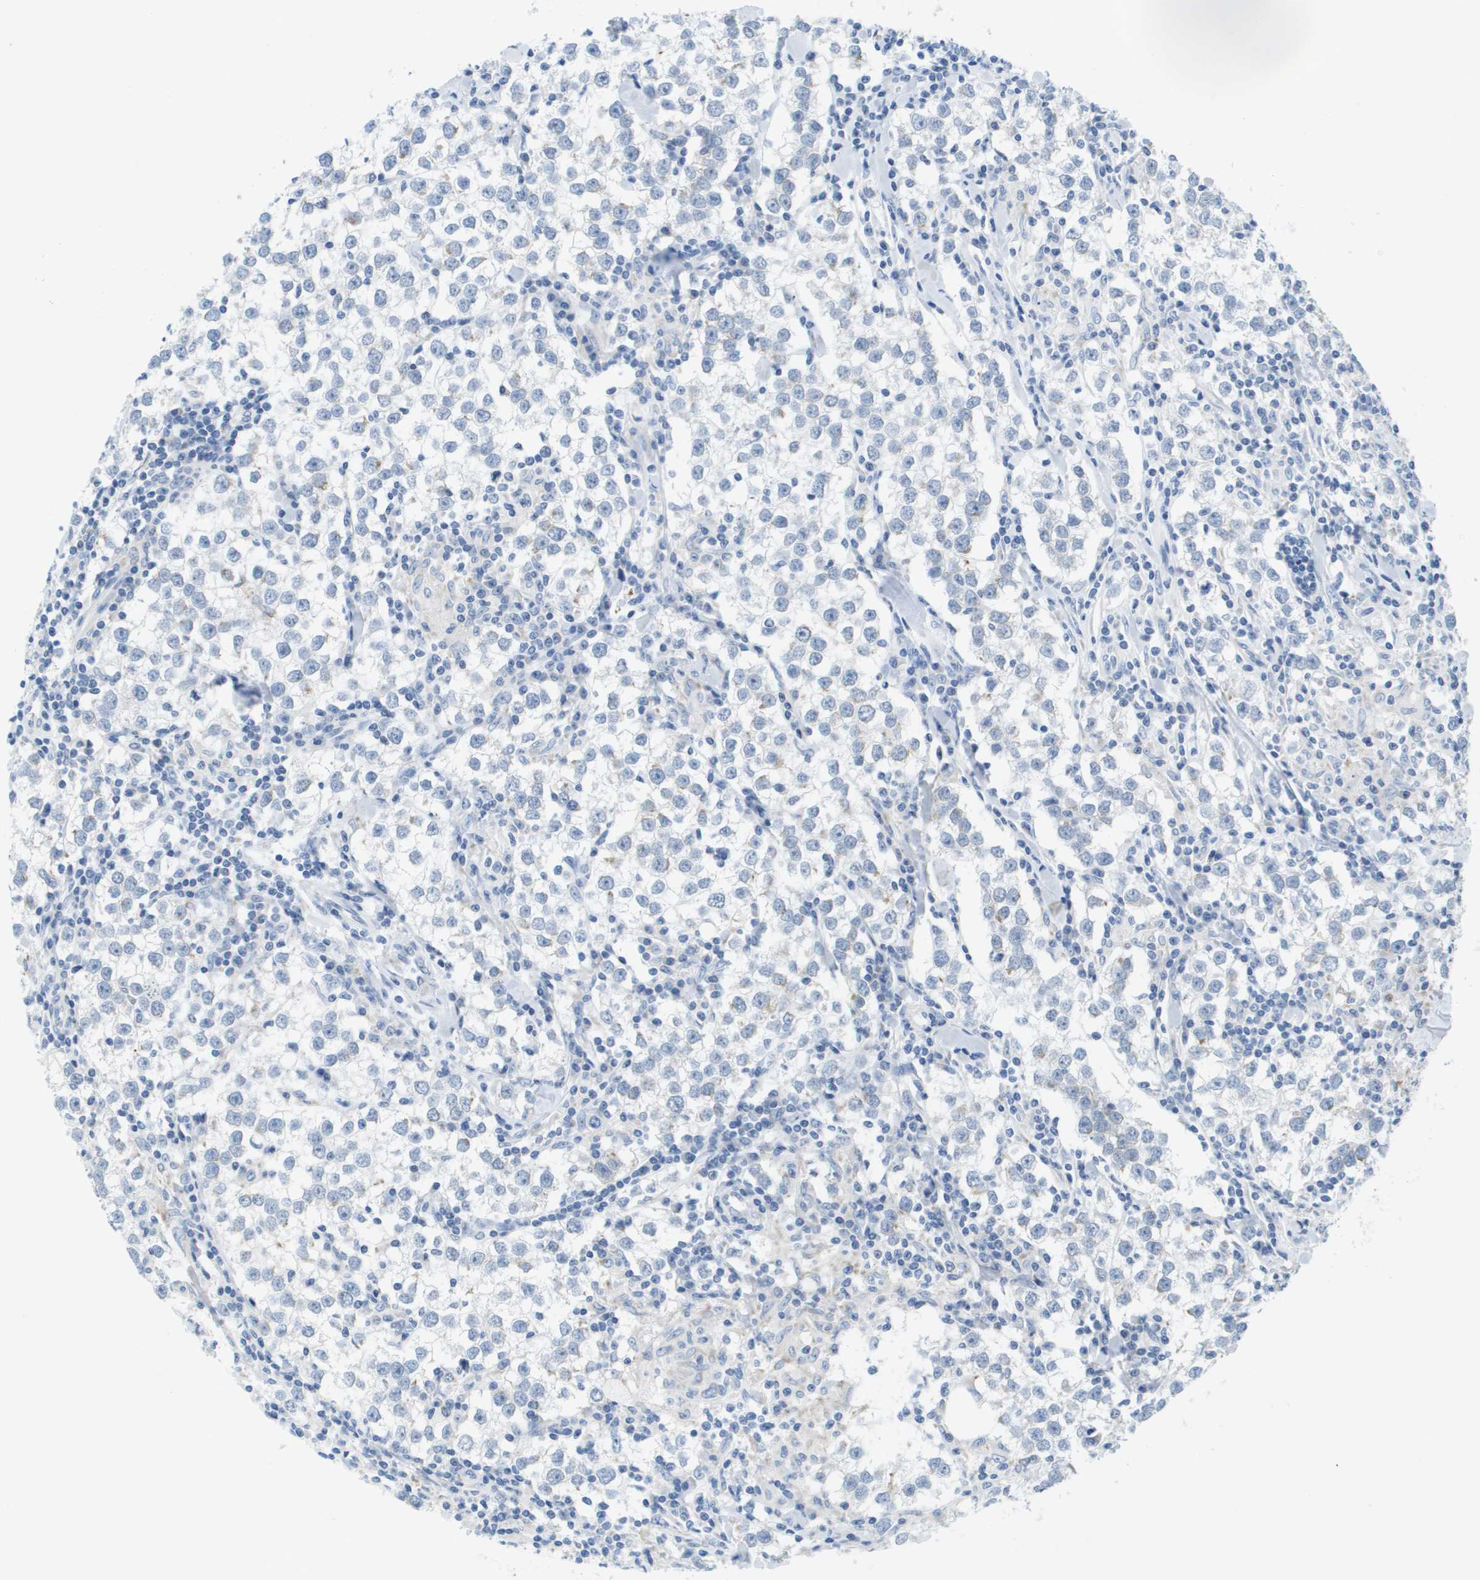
{"staining": {"intensity": "negative", "quantity": "none", "location": "none"}, "tissue": "testis cancer", "cell_type": "Tumor cells", "image_type": "cancer", "snomed": [{"axis": "morphology", "description": "Seminoma, NOS"}, {"axis": "morphology", "description": "Carcinoma, Embryonal, NOS"}, {"axis": "topography", "description": "Testis"}], "caption": "High power microscopy photomicrograph of an IHC image of testis seminoma, revealing no significant staining in tumor cells.", "gene": "PTDSS1", "patient": {"sex": "male", "age": 36}}